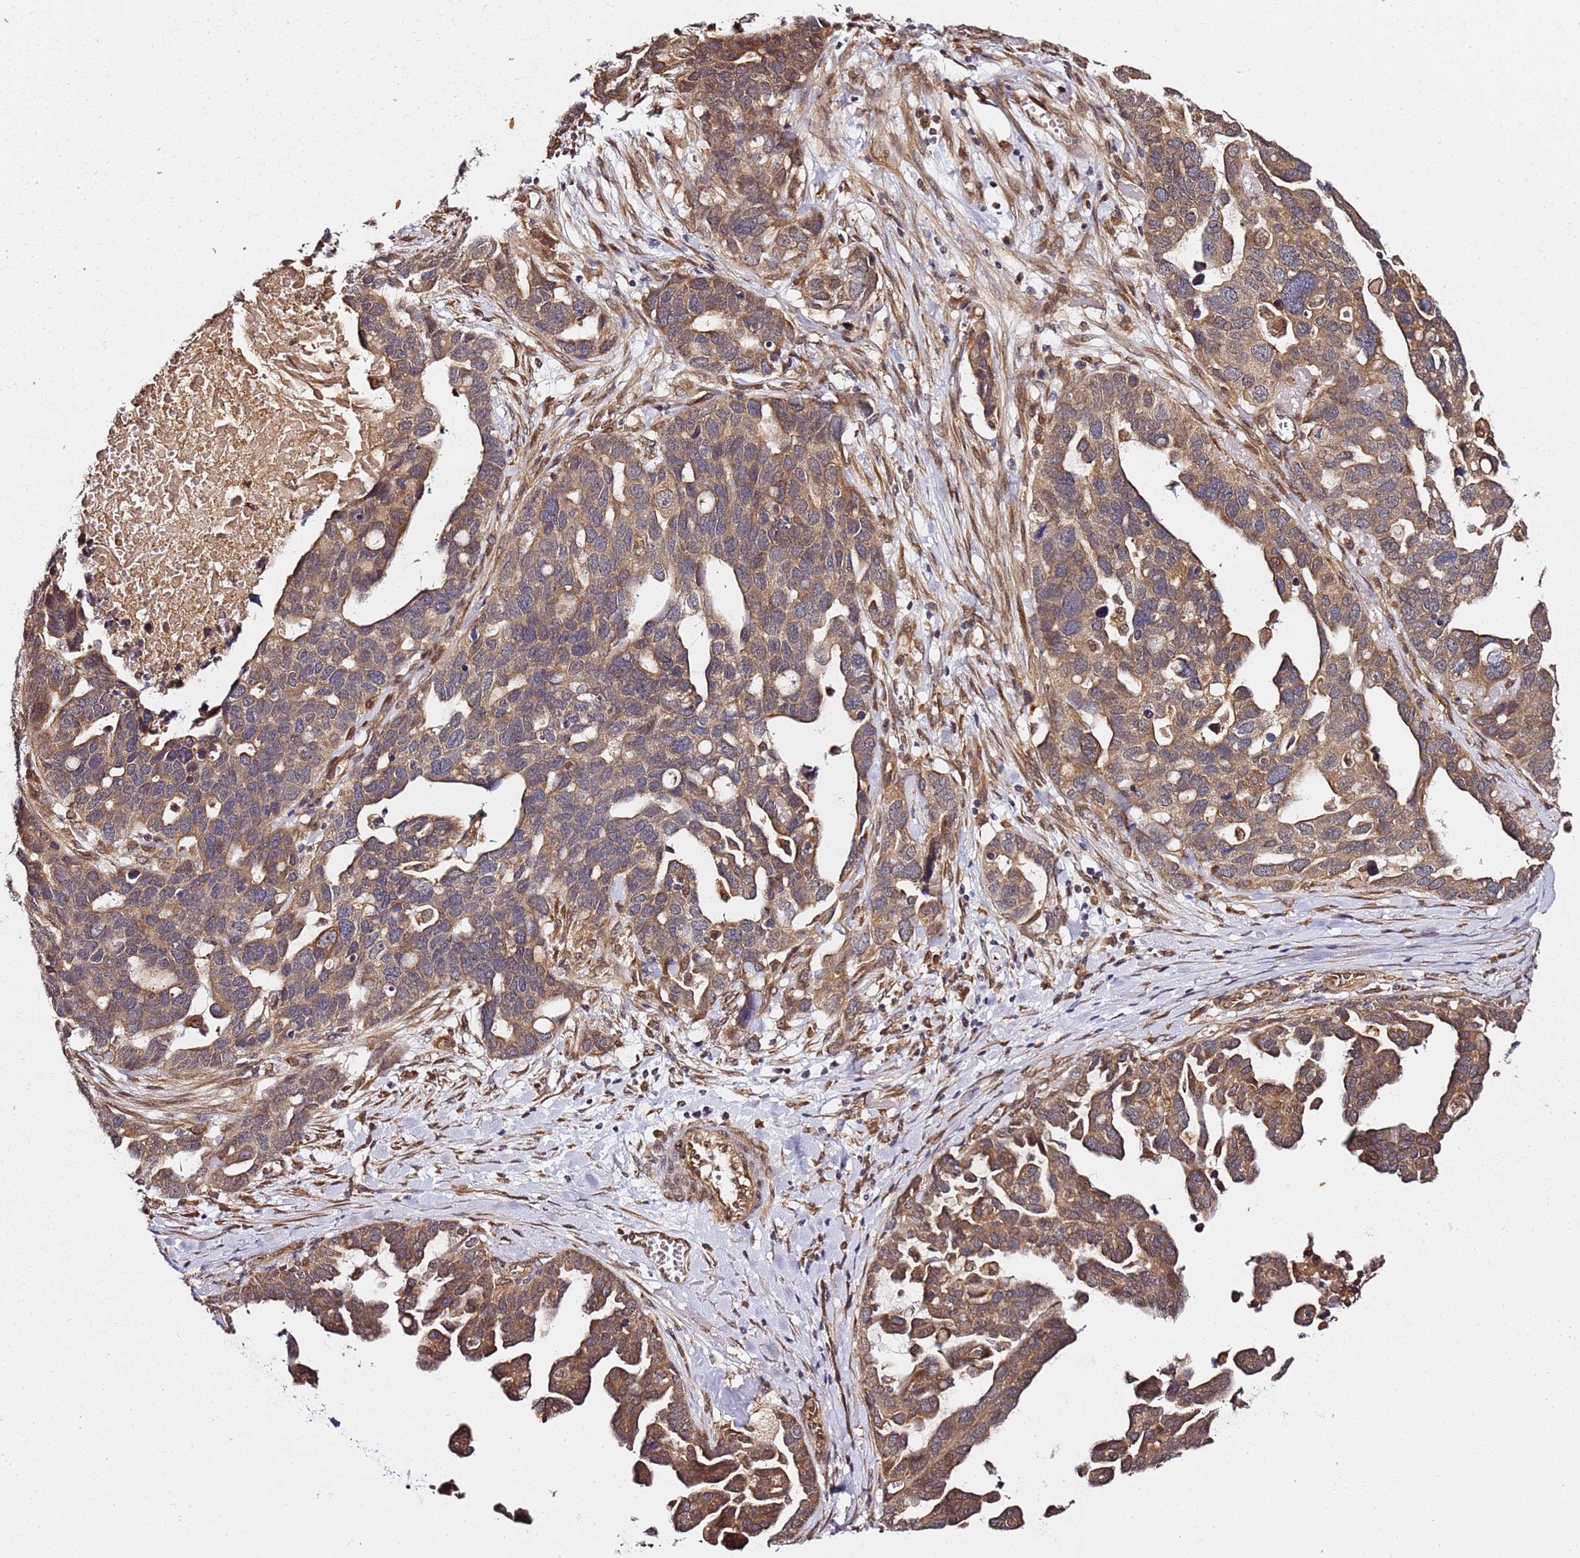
{"staining": {"intensity": "moderate", "quantity": ">75%", "location": "cytoplasmic/membranous"}, "tissue": "ovarian cancer", "cell_type": "Tumor cells", "image_type": "cancer", "snomed": [{"axis": "morphology", "description": "Cystadenocarcinoma, serous, NOS"}, {"axis": "topography", "description": "Ovary"}], "caption": "DAB (3,3'-diaminobenzidine) immunohistochemical staining of human ovarian cancer (serous cystadenocarcinoma) demonstrates moderate cytoplasmic/membranous protein positivity in approximately >75% of tumor cells. (IHC, brightfield microscopy, high magnification).", "gene": "PRKAB2", "patient": {"sex": "female", "age": 54}}